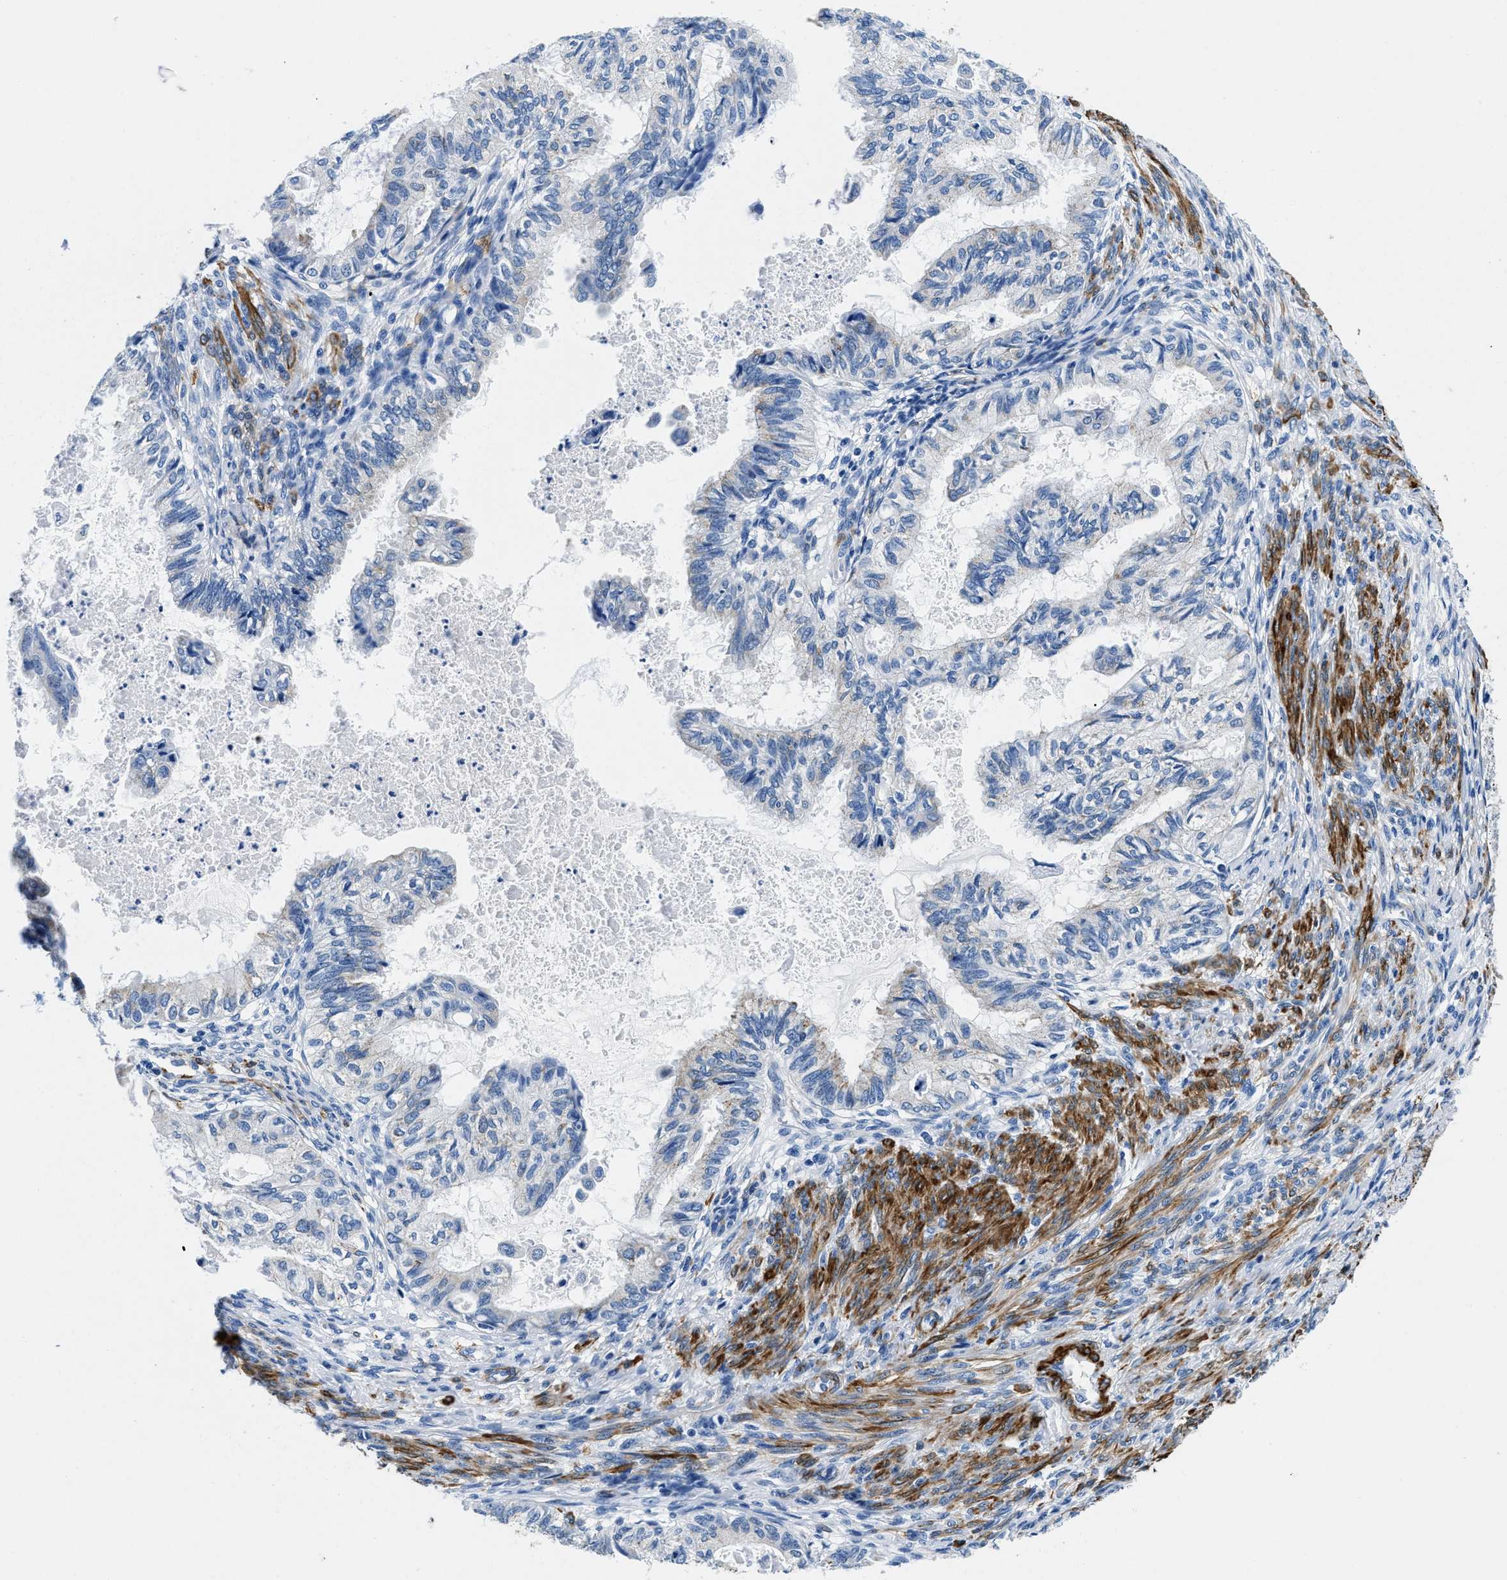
{"staining": {"intensity": "weak", "quantity": "<25%", "location": "cytoplasmic/membranous"}, "tissue": "cervical cancer", "cell_type": "Tumor cells", "image_type": "cancer", "snomed": [{"axis": "morphology", "description": "Normal tissue, NOS"}, {"axis": "morphology", "description": "Adenocarcinoma, NOS"}, {"axis": "topography", "description": "Cervix"}, {"axis": "topography", "description": "Endometrium"}], "caption": "There is no significant expression in tumor cells of cervical adenocarcinoma.", "gene": "TEX261", "patient": {"sex": "female", "age": 86}}